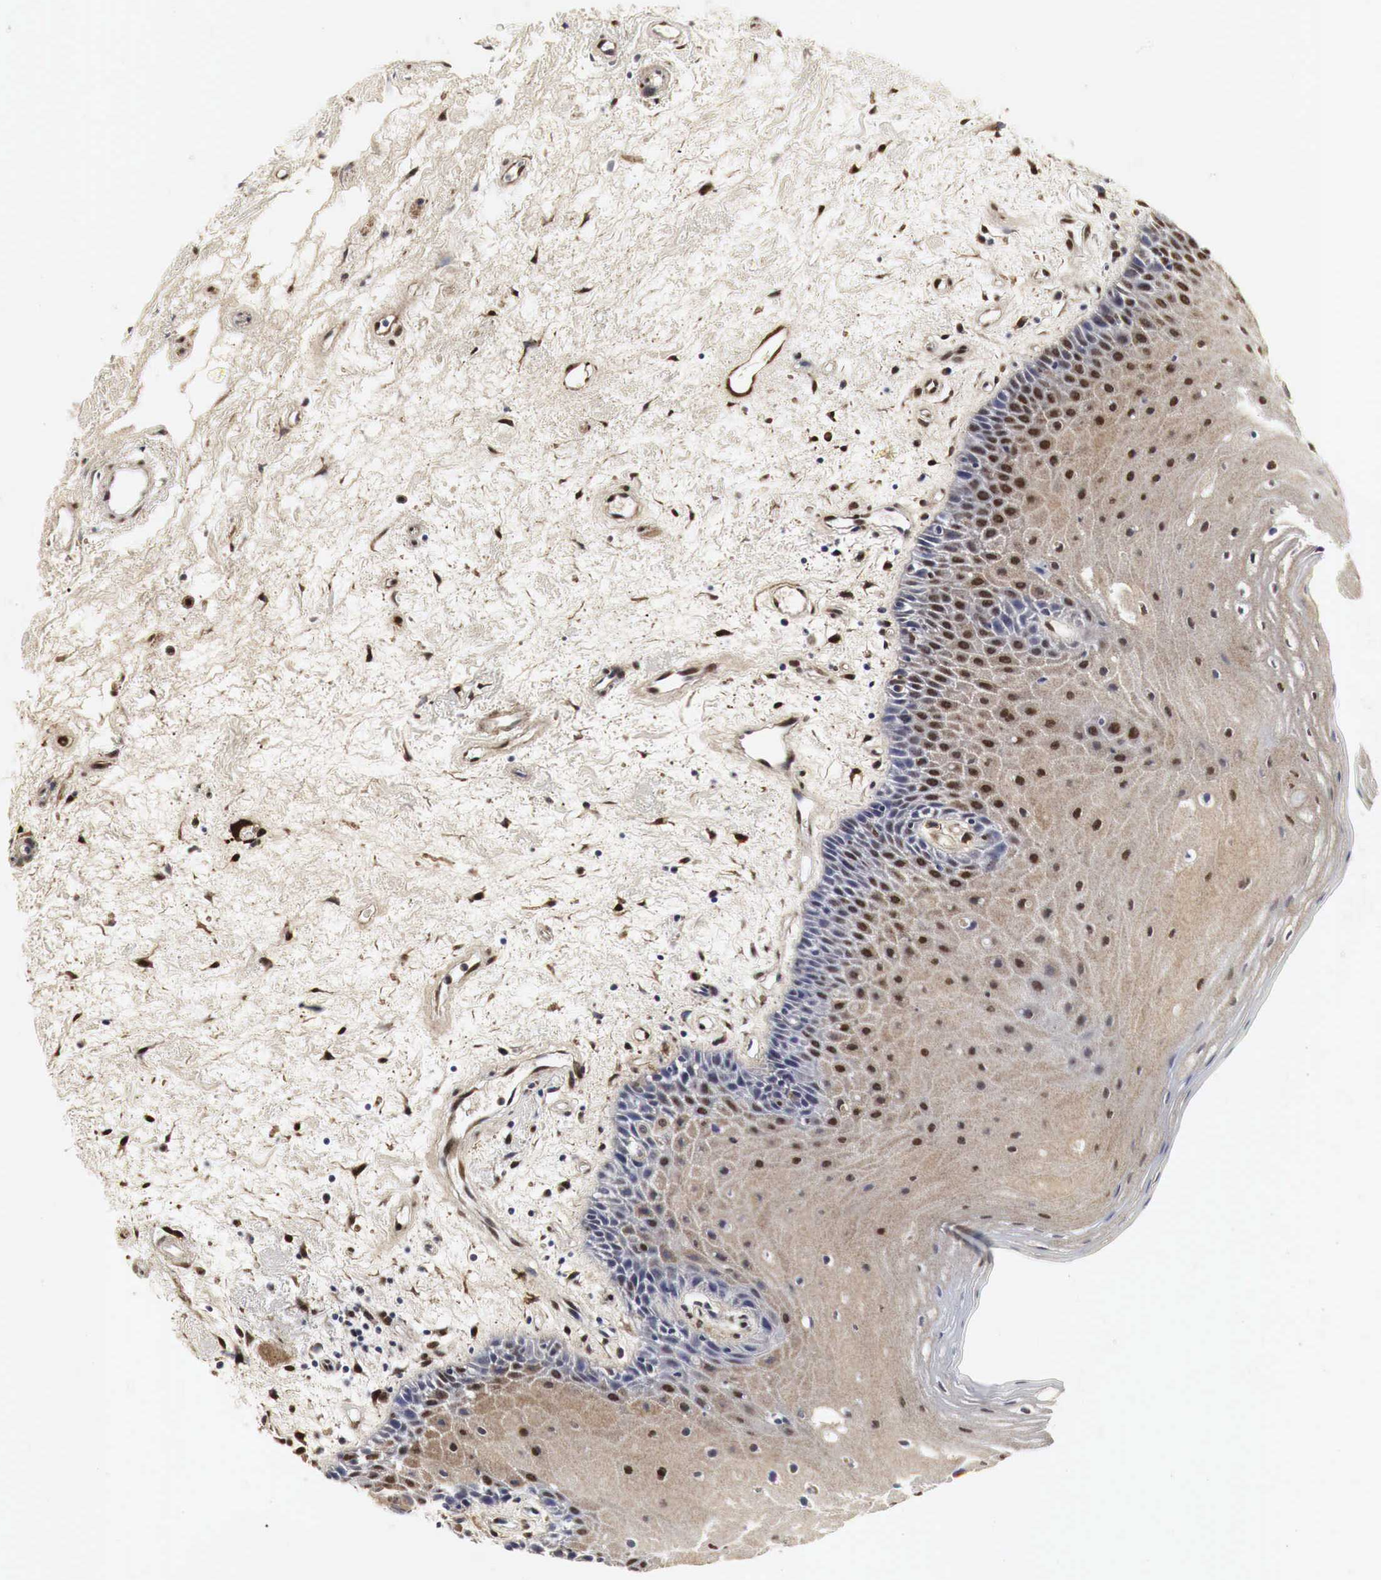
{"staining": {"intensity": "moderate", "quantity": ">75%", "location": "cytoplasmic/membranous,nuclear"}, "tissue": "oral mucosa", "cell_type": "Squamous epithelial cells", "image_type": "normal", "snomed": [{"axis": "morphology", "description": "Normal tissue, NOS"}, {"axis": "topography", "description": "Oral tissue"}], "caption": "Oral mucosa stained with immunohistochemistry (IHC) shows moderate cytoplasmic/membranous,nuclear expression in about >75% of squamous epithelial cells.", "gene": "SPIN1", "patient": {"sex": "female", "age": 79}}